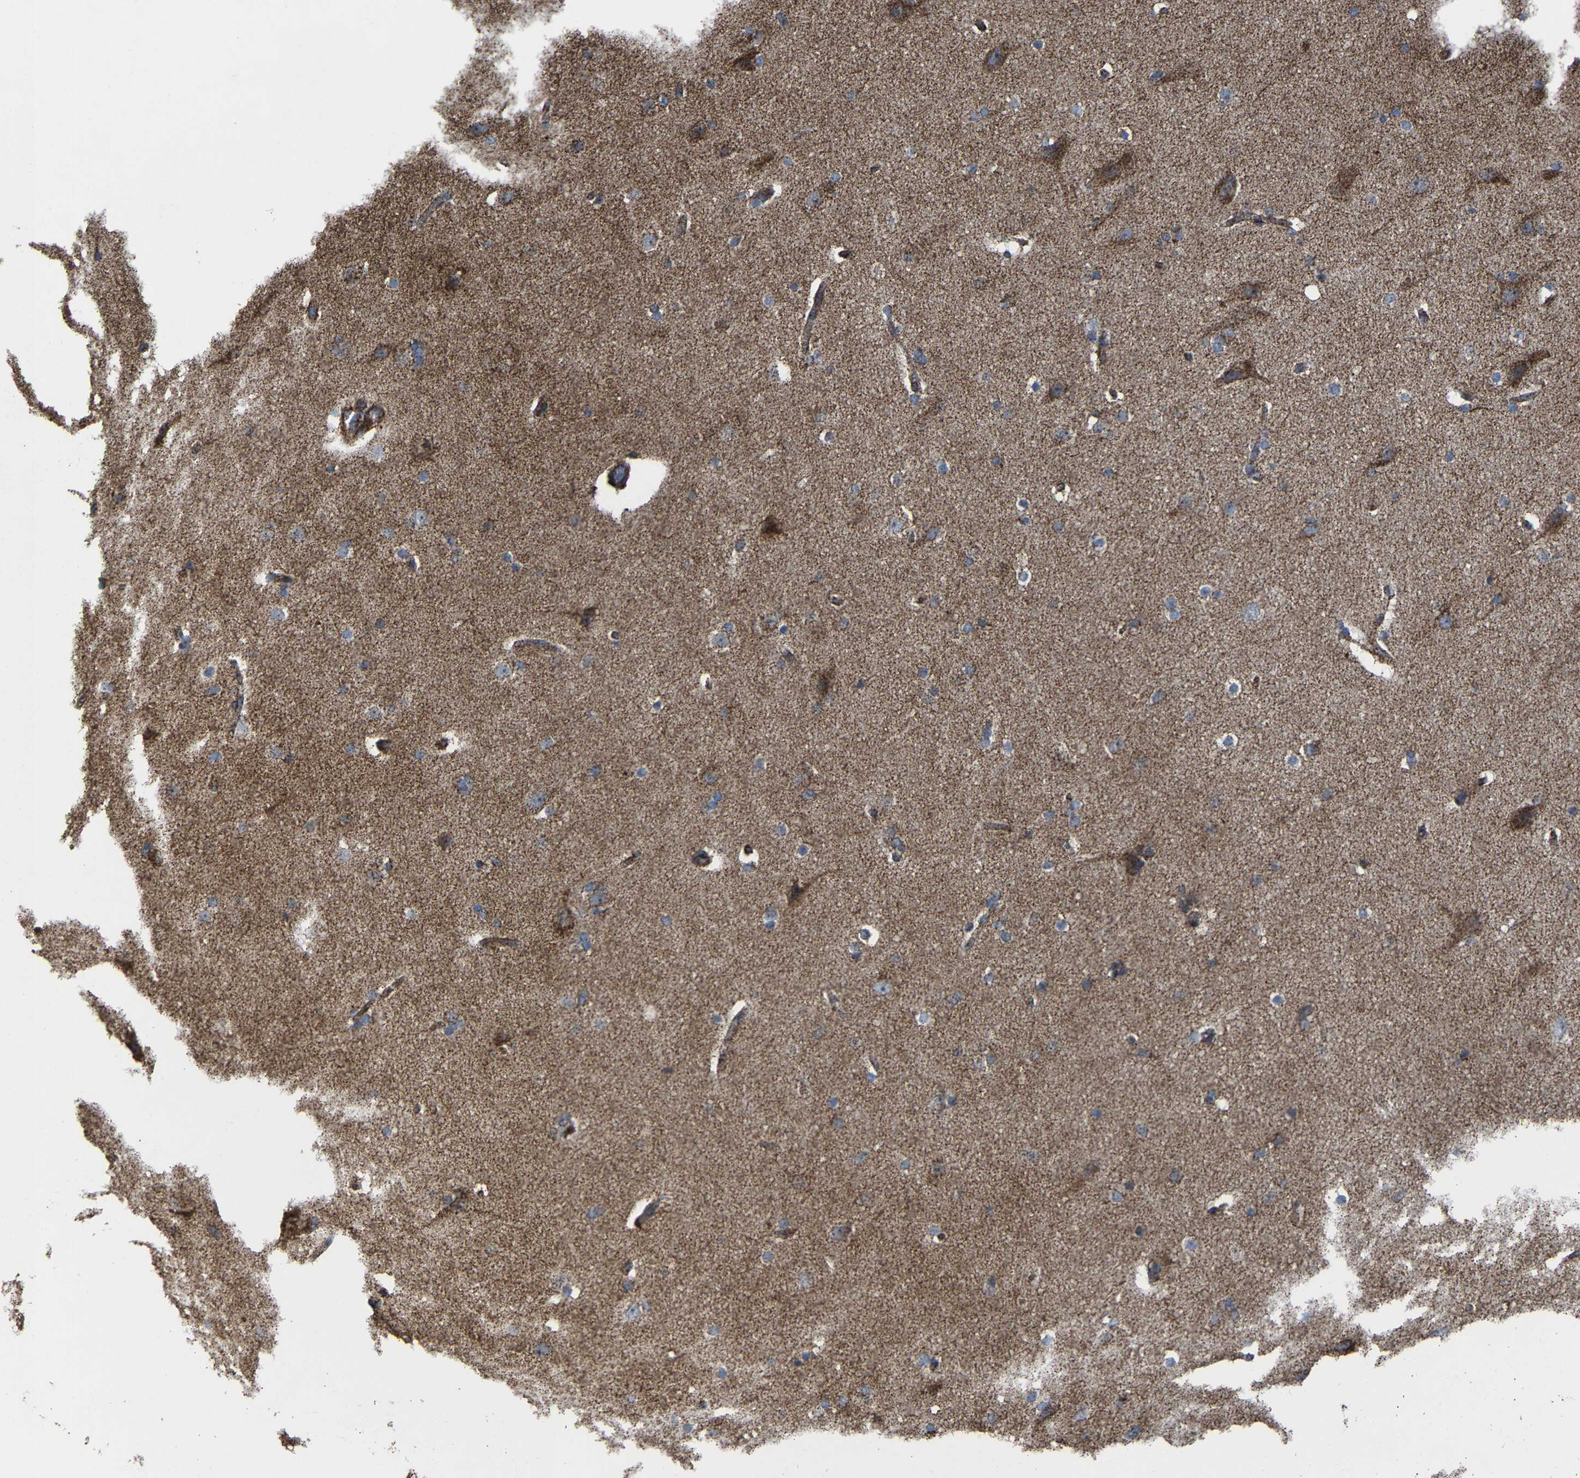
{"staining": {"intensity": "moderate", "quantity": ">75%", "location": "cytoplasmic/membranous"}, "tissue": "cerebral cortex", "cell_type": "Endothelial cells", "image_type": "normal", "snomed": [{"axis": "morphology", "description": "Normal tissue, NOS"}, {"axis": "topography", "description": "Cerebral cortex"}, {"axis": "topography", "description": "Hippocampus"}], "caption": "Brown immunohistochemical staining in benign human cerebral cortex shows moderate cytoplasmic/membranous staining in about >75% of endothelial cells.", "gene": "NDUFV3", "patient": {"sex": "female", "age": 19}}